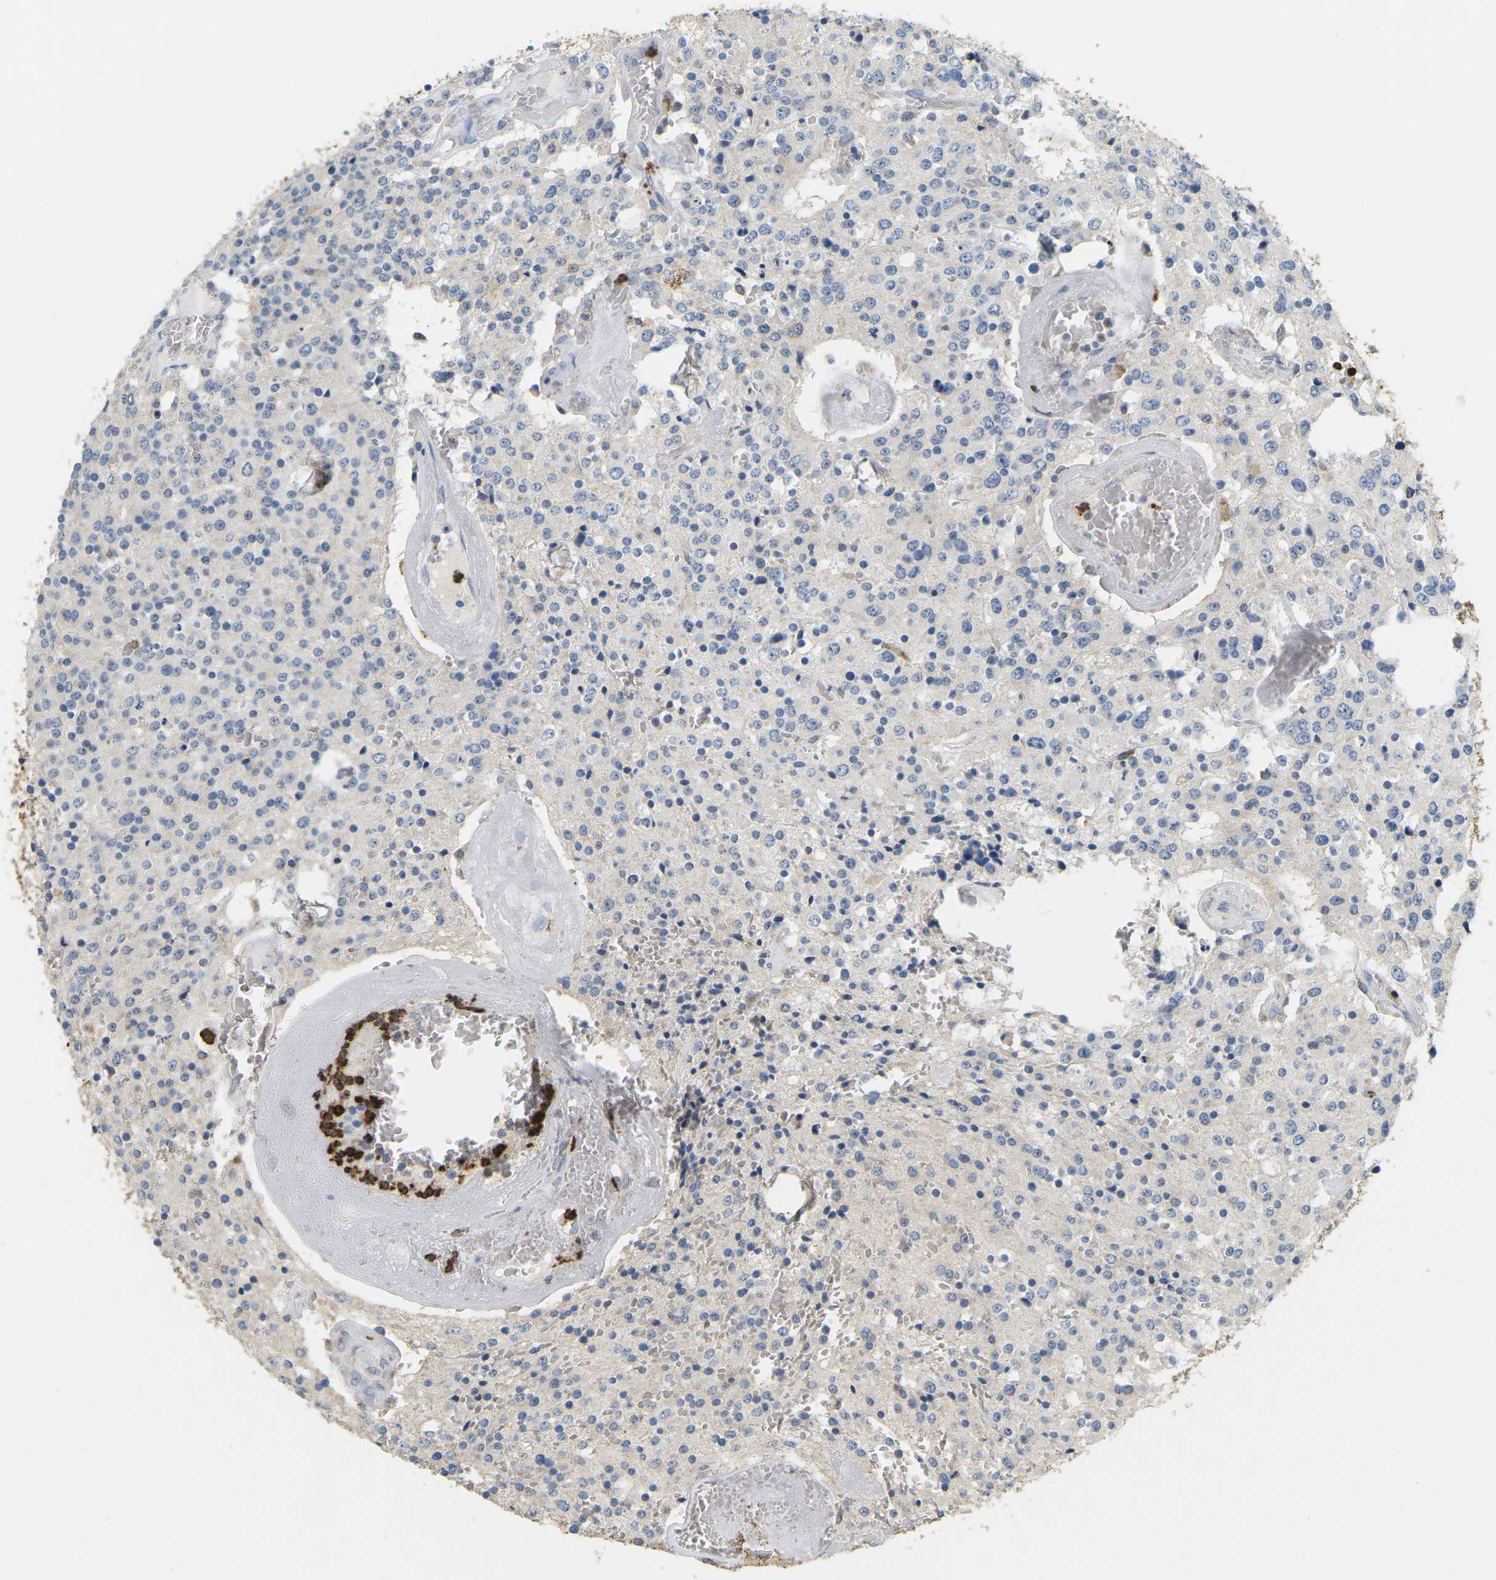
{"staining": {"intensity": "negative", "quantity": "none", "location": "none"}, "tissue": "glioma", "cell_type": "Tumor cells", "image_type": "cancer", "snomed": [{"axis": "morphology", "description": "Glioma, malignant, Low grade"}, {"axis": "topography", "description": "Brain"}], "caption": "Glioma stained for a protein using IHC demonstrates no positivity tumor cells.", "gene": "ADM", "patient": {"sex": "male", "age": 58}}